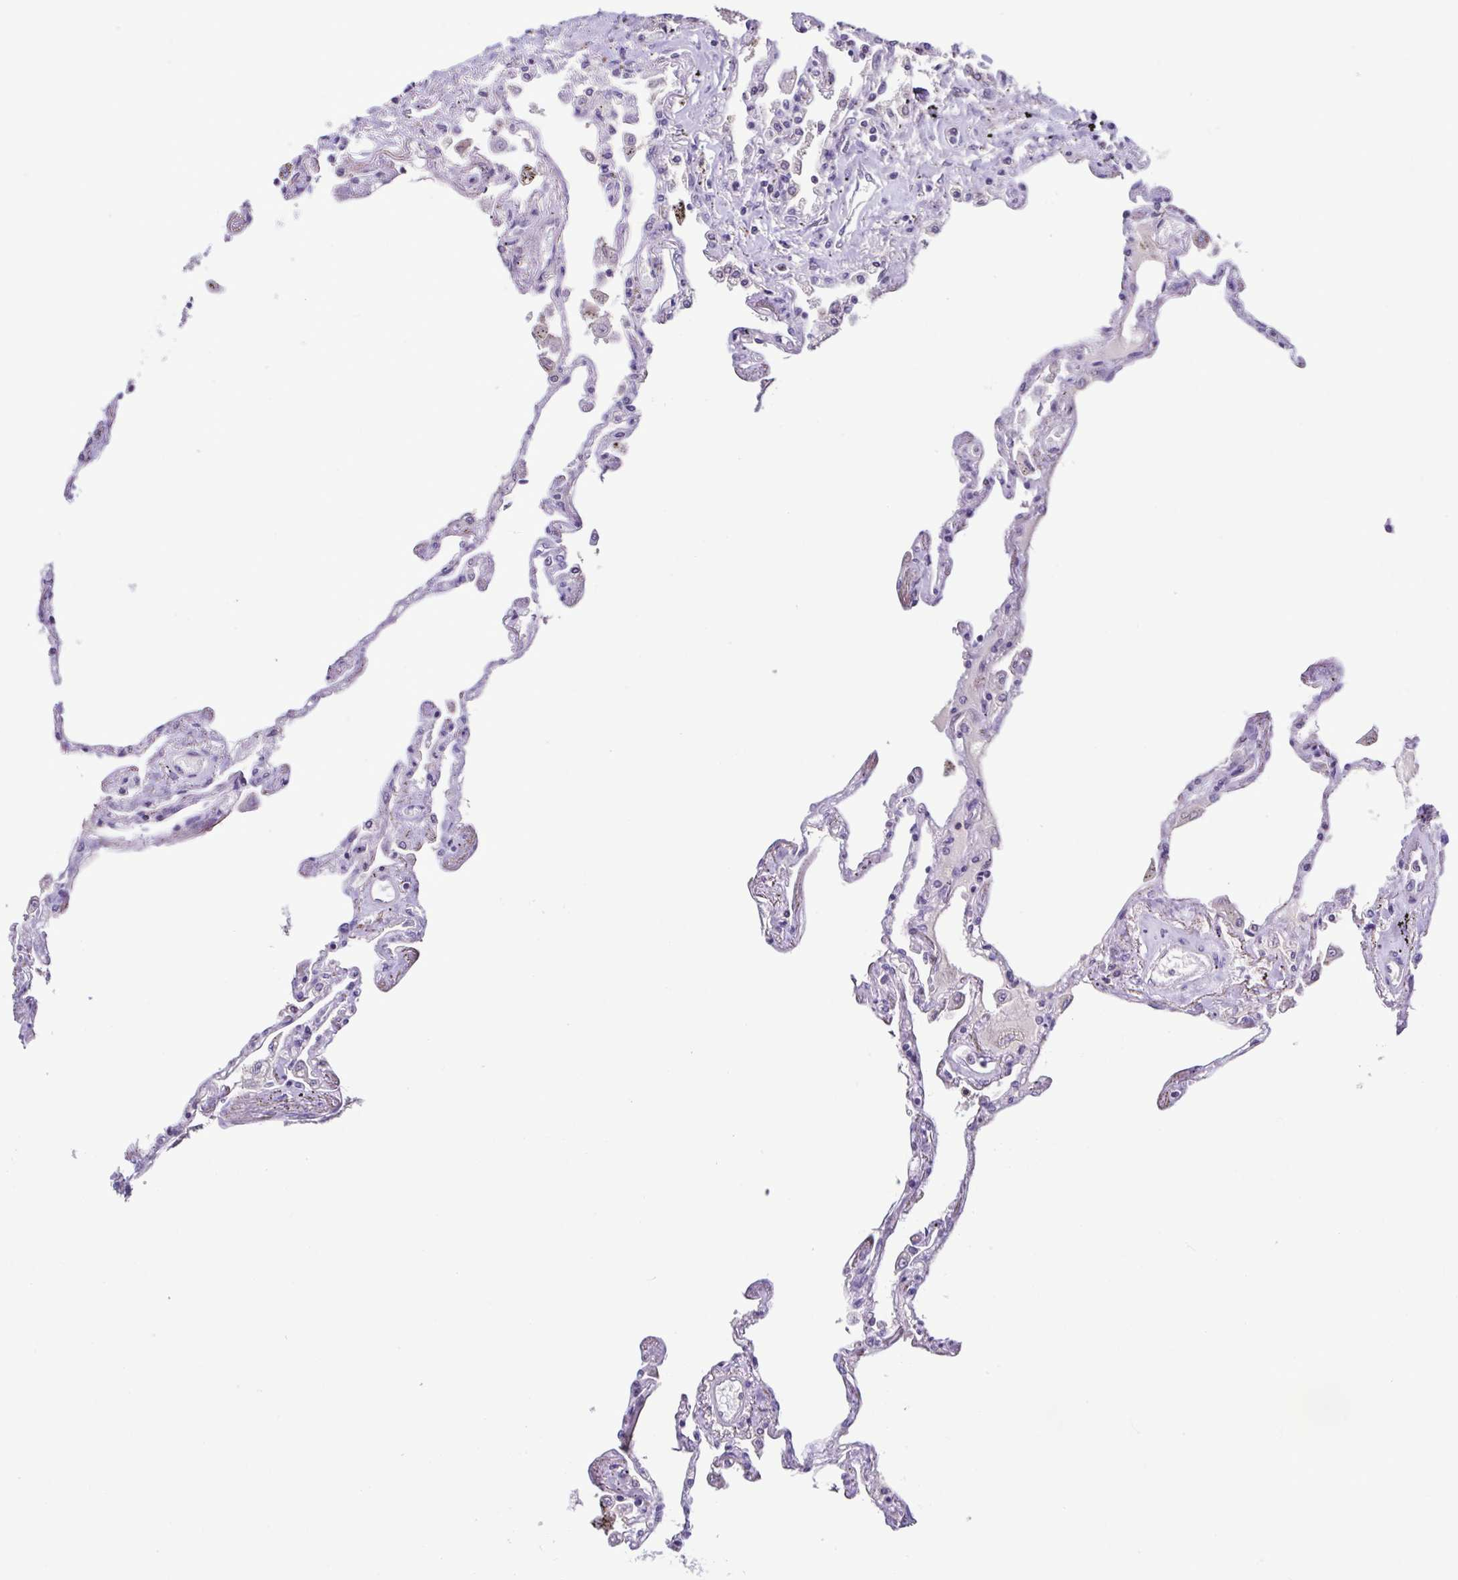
{"staining": {"intensity": "negative", "quantity": "none", "location": "none"}, "tissue": "lung", "cell_type": "Alveolar cells", "image_type": "normal", "snomed": [{"axis": "morphology", "description": "Normal tissue, NOS"}, {"axis": "morphology", "description": "Adenocarcinoma, NOS"}, {"axis": "topography", "description": "Cartilage tissue"}, {"axis": "topography", "description": "Lung"}], "caption": "IHC histopathology image of normal lung: lung stained with DAB (3,3'-diaminobenzidine) demonstrates no significant protein expression in alveolar cells.", "gene": "ACTRT3", "patient": {"sex": "female", "age": 67}}